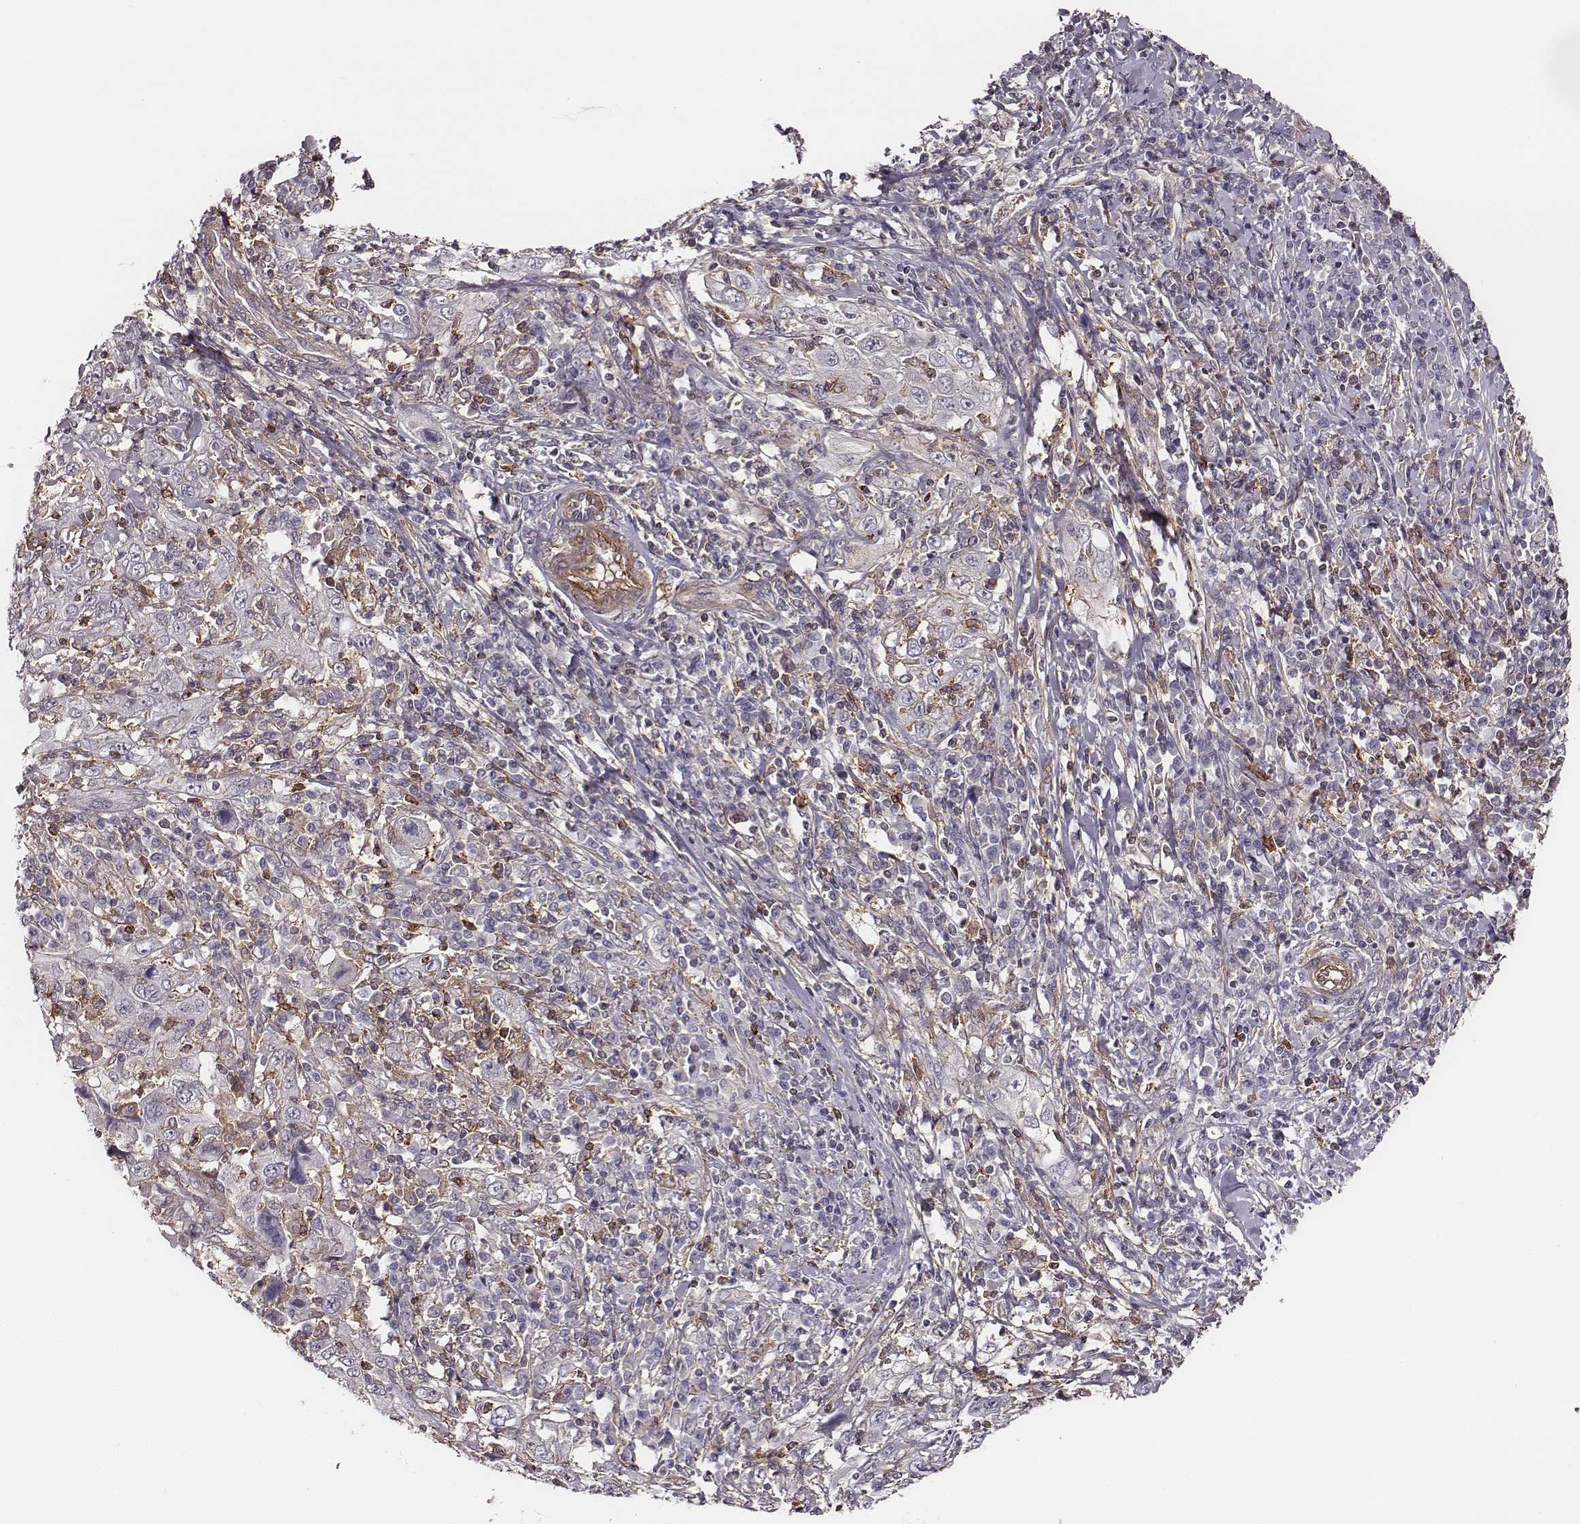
{"staining": {"intensity": "negative", "quantity": "none", "location": "none"}, "tissue": "cervical cancer", "cell_type": "Tumor cells", "image_type": "cancer", "snomed": [{"axis": "morphology", "description": "Squamous cell carcinoma, NOS"}, {"axis": "topography", "description": "Cervix"}], "caption": "The micrograph demonstrates no significant staining in tumor cells of cervical cancer (squamous cell carcinoma).", "gene": "ZYX", "patient": {"sex": "female", "age": 46}}